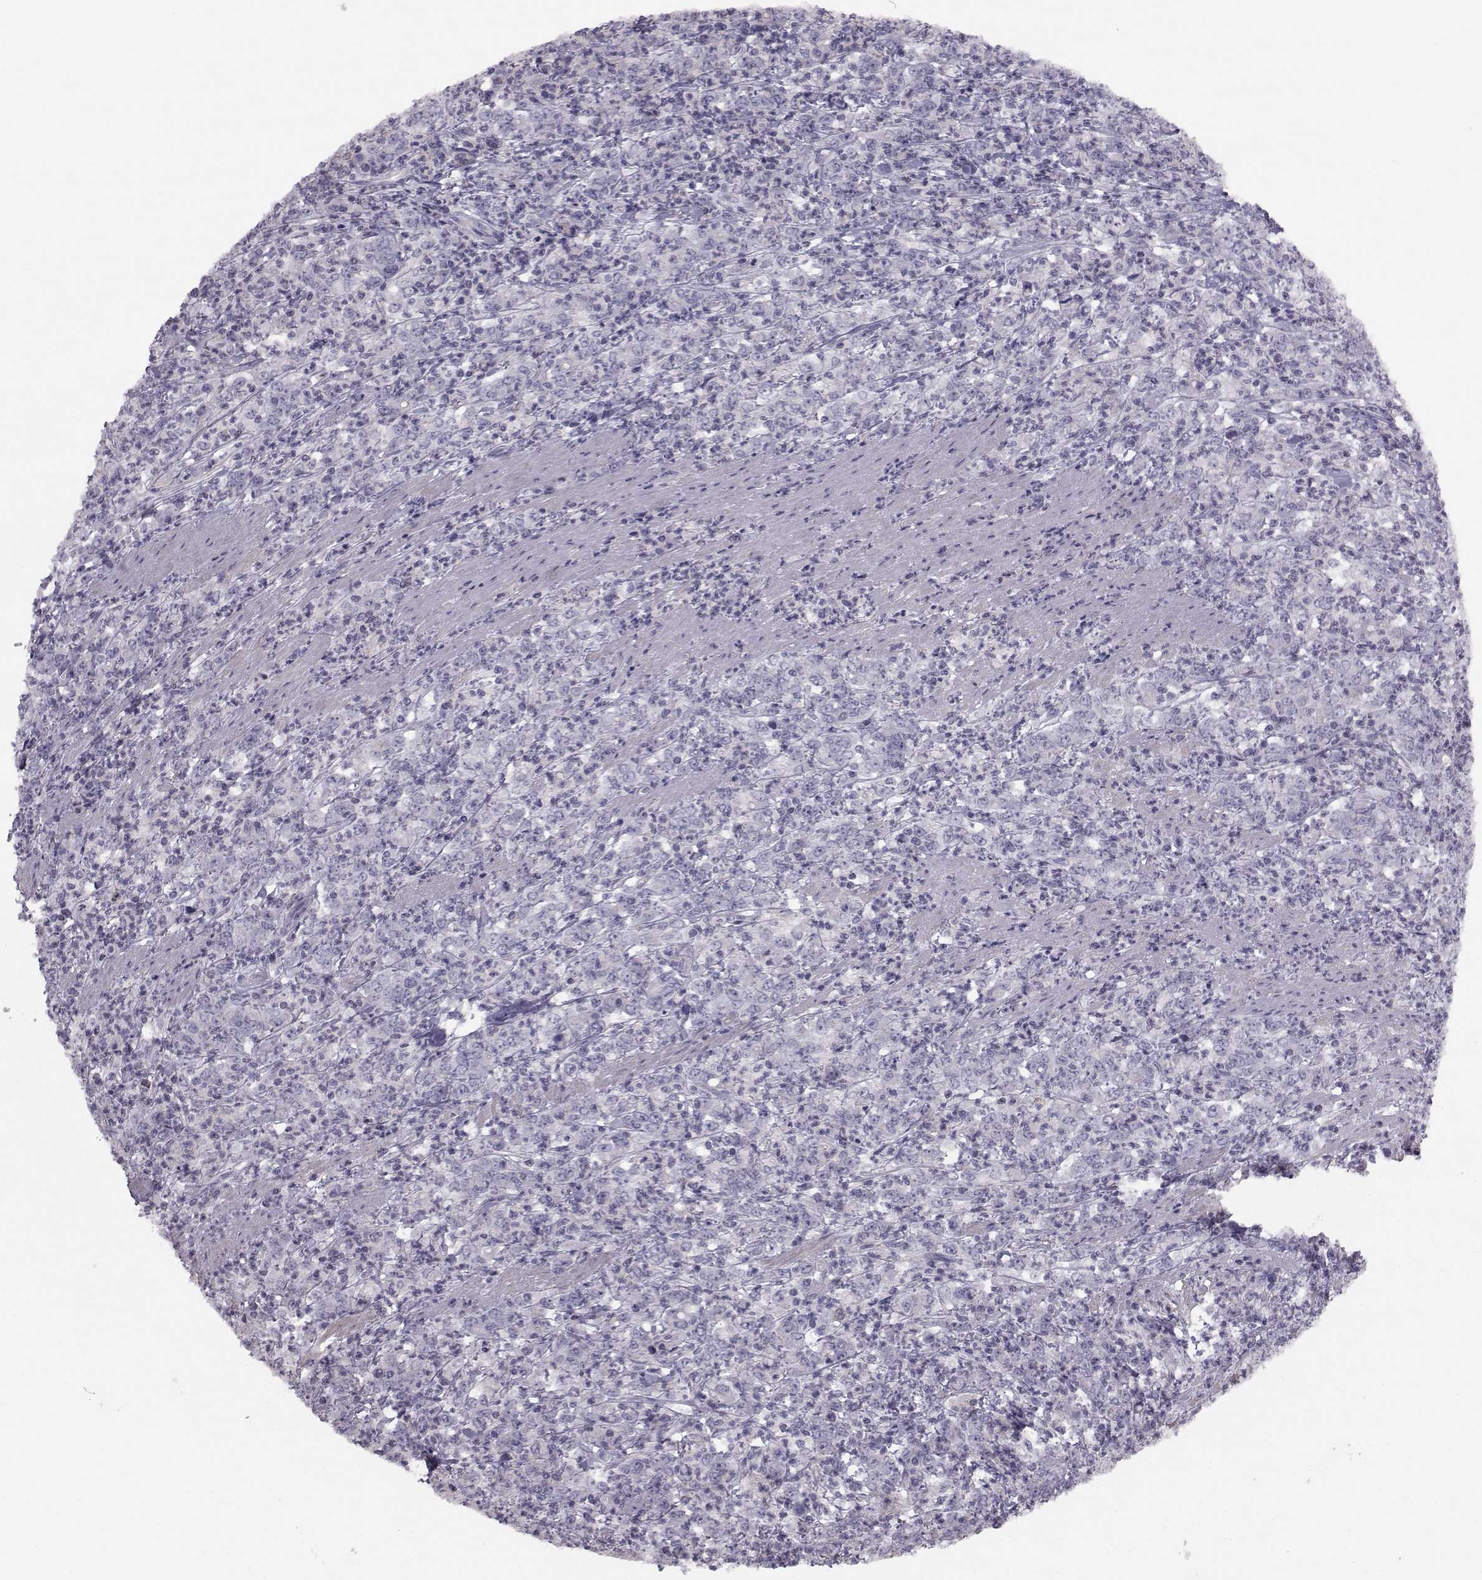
{"staining": {"intensity": "negative", "quantity": "none", "location": "none"}, "tissue": "stomach cancer", "cell_type": "Tumor cells", "image_type": "cancer", "snomed": [{"axis": "morphology", "description": "Adenocarcinoma, NOS"}, {"axis": "topography", "description": "Stomach, lower"}], "caption": "There is no significant positivity in tumor cells of stomach cancer. The staining was performed using DAB to visualize the protein expression in brown, while the nuclei were stained in blue with hematoxylin (Magnification: 20x).", "gene": "GARIN3", "patient": {"sex": "female", "age": 71}}